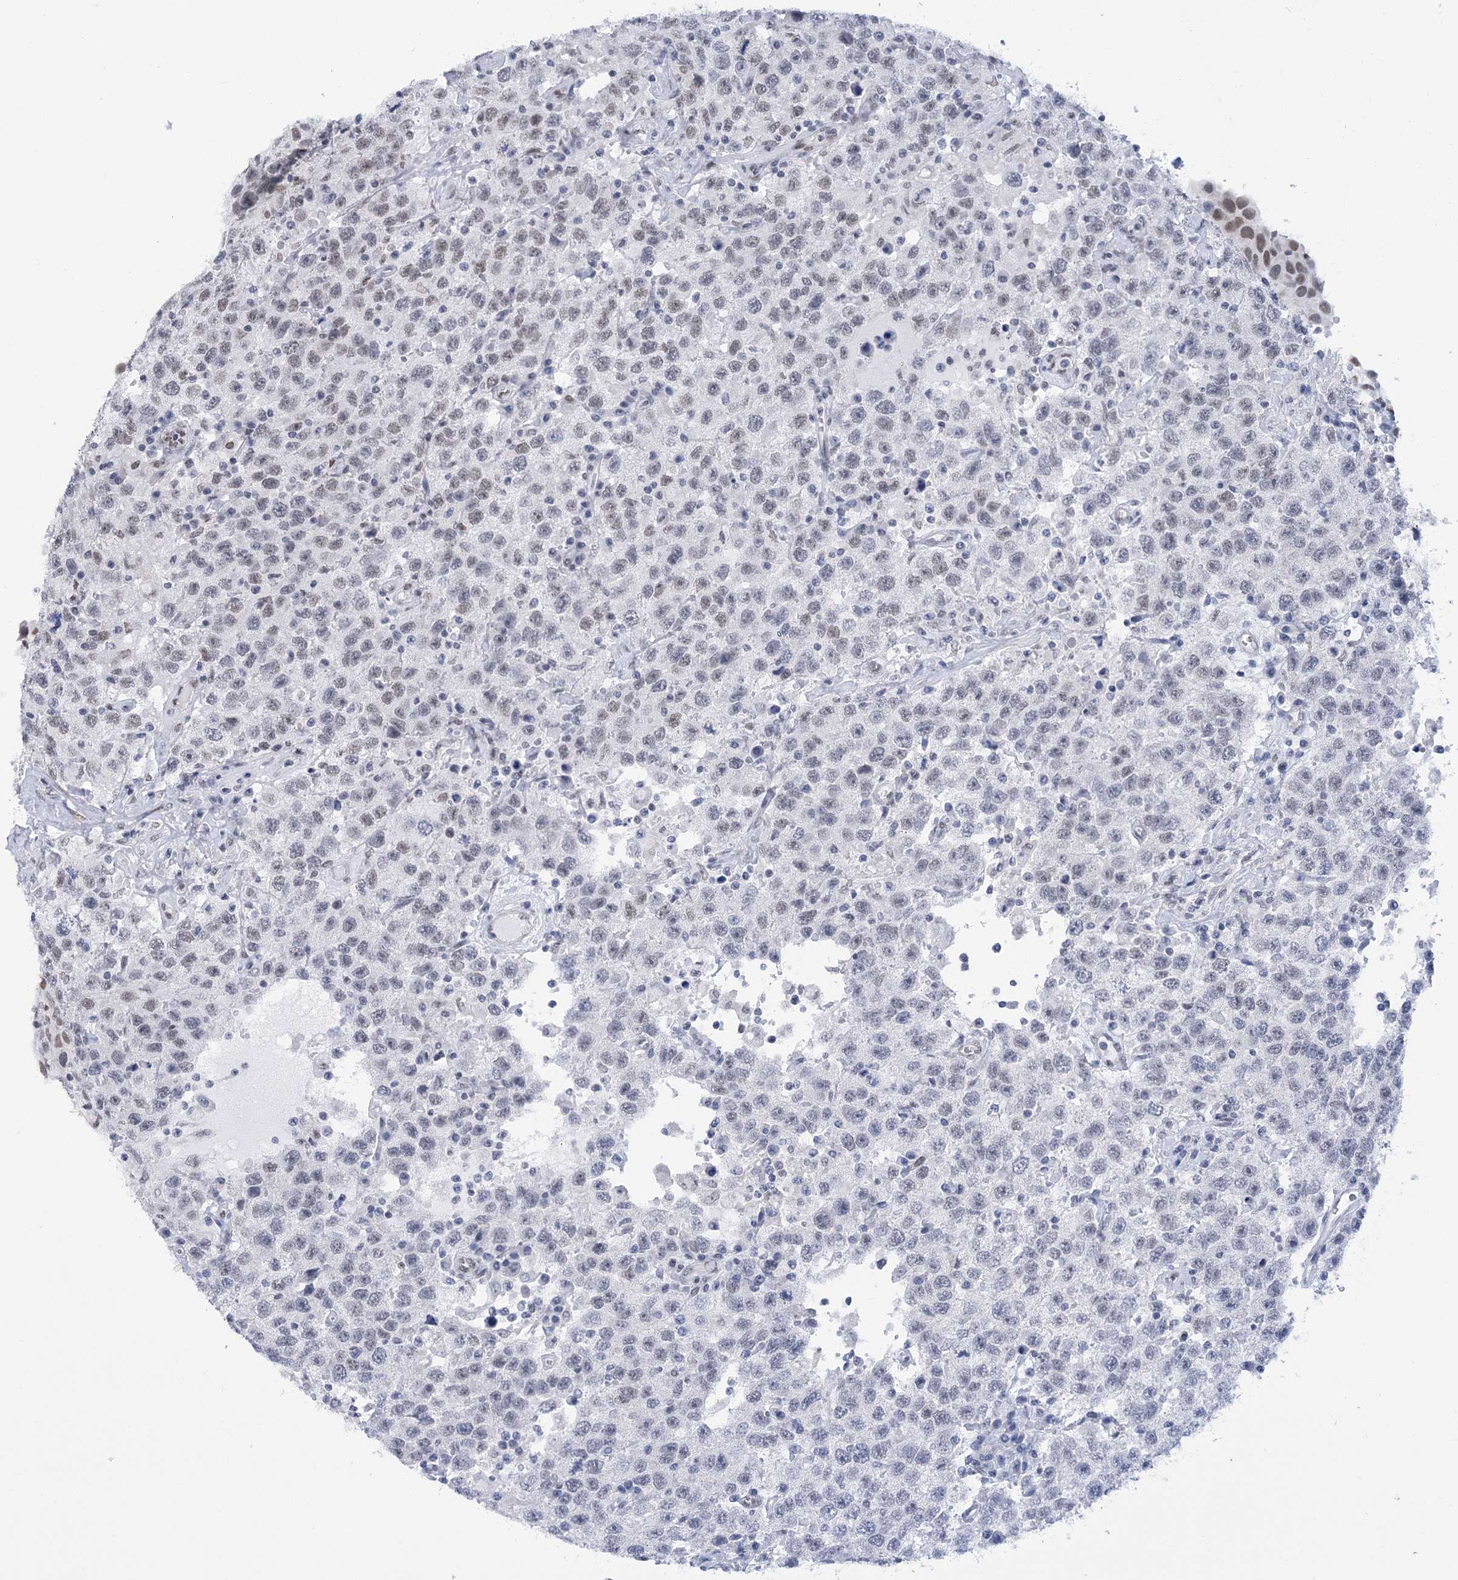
{"staining": {"intensity": "negative", "quantity": "none", "location": "none"}, "tissue": "testis cancer", "cell_type": "Tumor cells", "image_type": "cancer", "snomed": [{"axis": "morphology", "description": "Seminoma, NOS"}, {"axis": "topography", "description": "Testis"}], "caption": "Tumor cells are negative for brown protein staining in testis seminoma.", "gene": "HNRNPA0", "patient": {"sex": "male", "age": 41}}